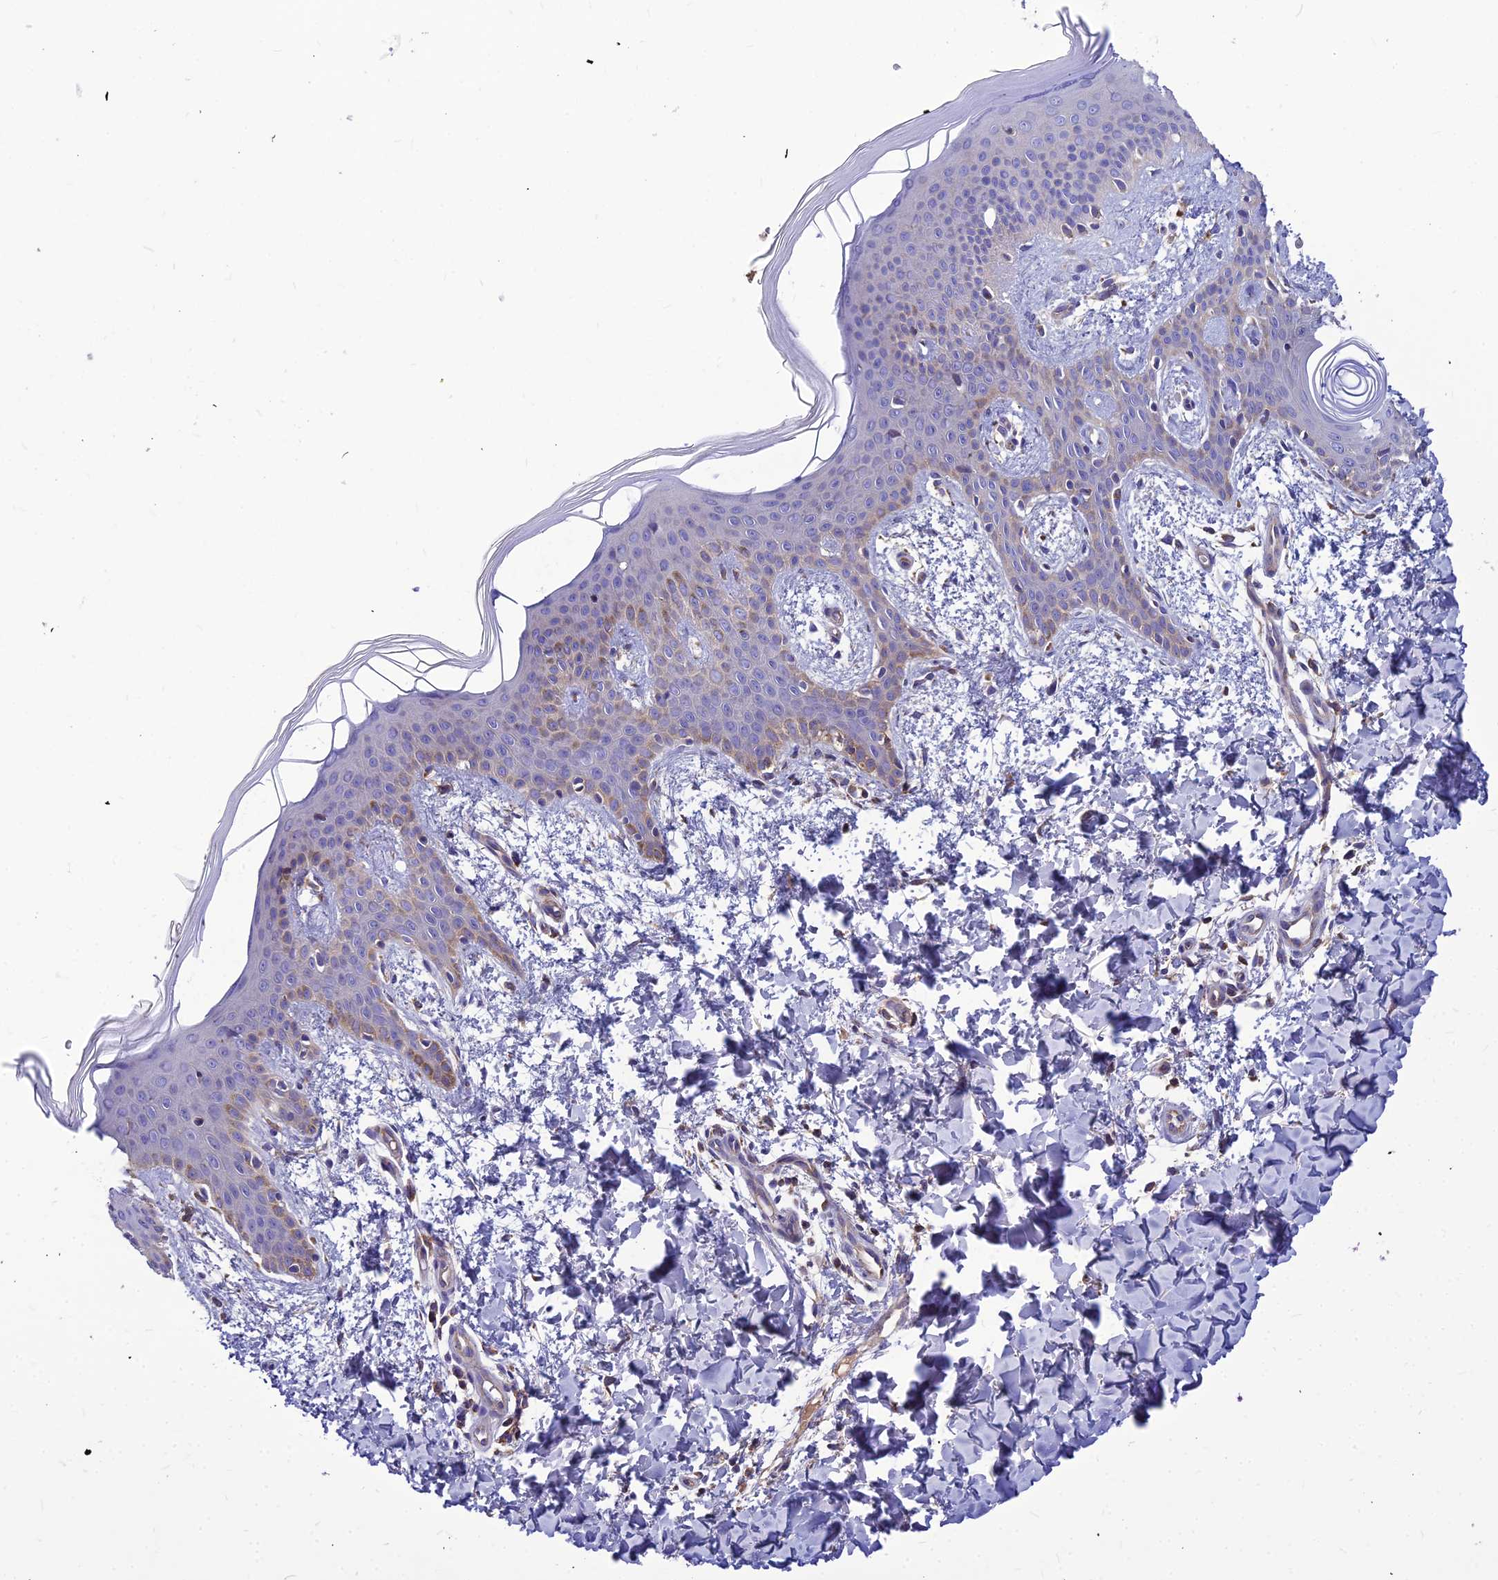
{"staining": {"intensity": "negative", "quantity": "none", "location": "none"}, "tissue": "skin", "cell_type": "Fibroblasts", "image_type": "normal", "snomed": [{"axis": "morphology", "description": "Normal tissue, NOS"}, {"axis": "topography", "description": "Skin"}], "caption": "Immunohistochemistry of unremarkable human skin reveals no staining in fibroblasts.", "gene": "ASPHD1", "patient": {"sex": "male", "age": 36}}